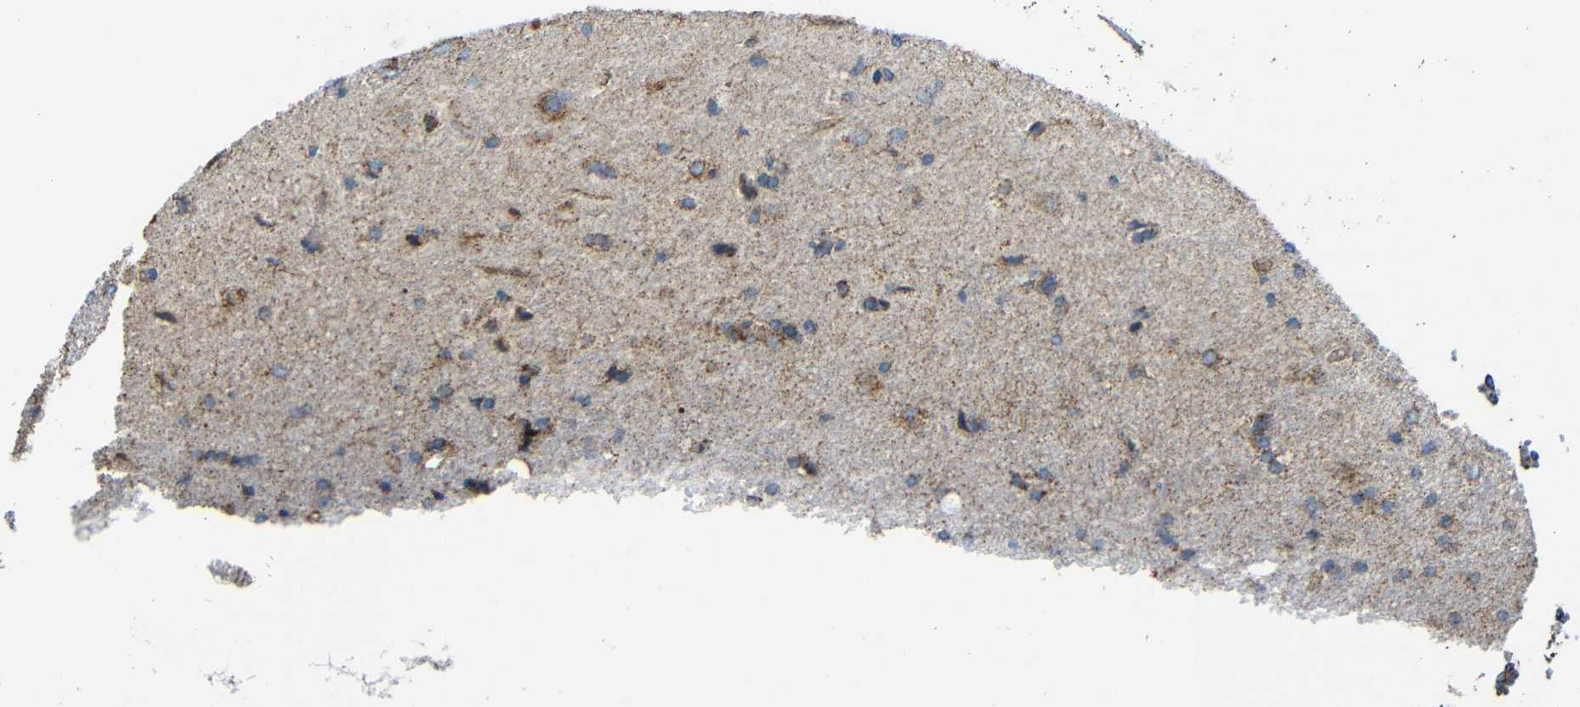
{"staining": {"intensity": "moderate", "quantity": "25%-75%", "location": "cytoplasmic/membranous"}, "tissue": "glioma", "cell_type": "Tumor cells", "image_type": "cancer", "snomed": [{"axis": "morphology", "description": "Glioma, malignant, High grade"}, {"axis": "topography", "description": "Brain"}], "caption": "Malignant glioma (high-grade) stained with DAB (3,3'-diaminobenzidine) immunohistochemistry demonstrates medium levels of moderate cytoplasmic/membranous positivity in about 25%-75% of tumor cells.", "gene": "INTS6L", "patient": {"sex": "female", "age": 59}}